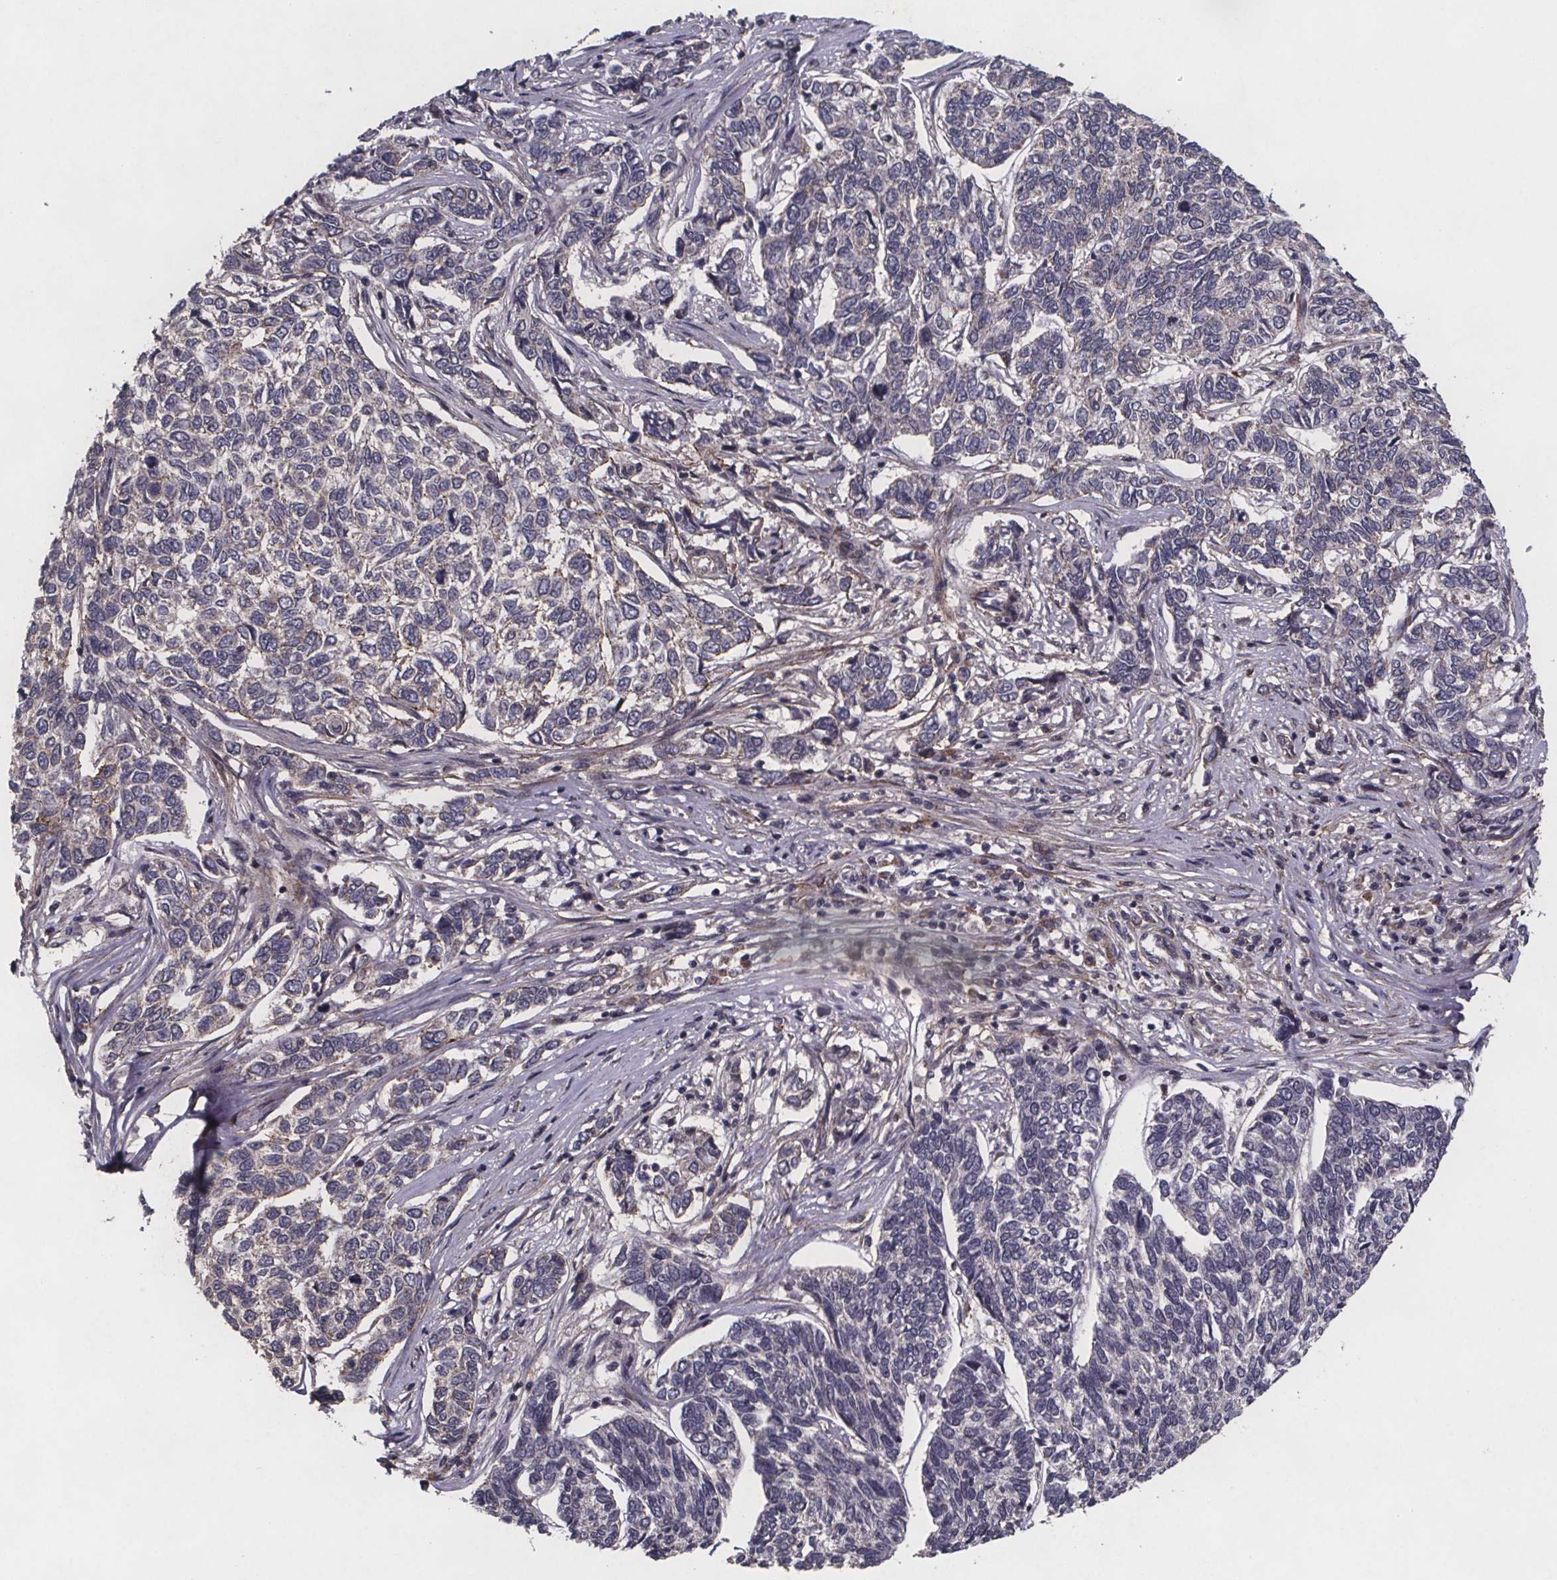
{"staining": {"intensity": "negative", "quantity": "none", "location": "none"}, "tissue": "skin cancer", "cell_type": "Tumor cells", "image_type": "cancer", "snomed": [{"axis": "morphology", "description": "Basal cell carcinoma"}, {"axis": "topography", "description": "Skin"}], "caption": "Skin cancer (basal cell carcinoma) was stained to show a protein in brown. There is no significant staining in tumor cells.", "gene": "PALLD", "patient": {"sex": "female", "age": 65}}